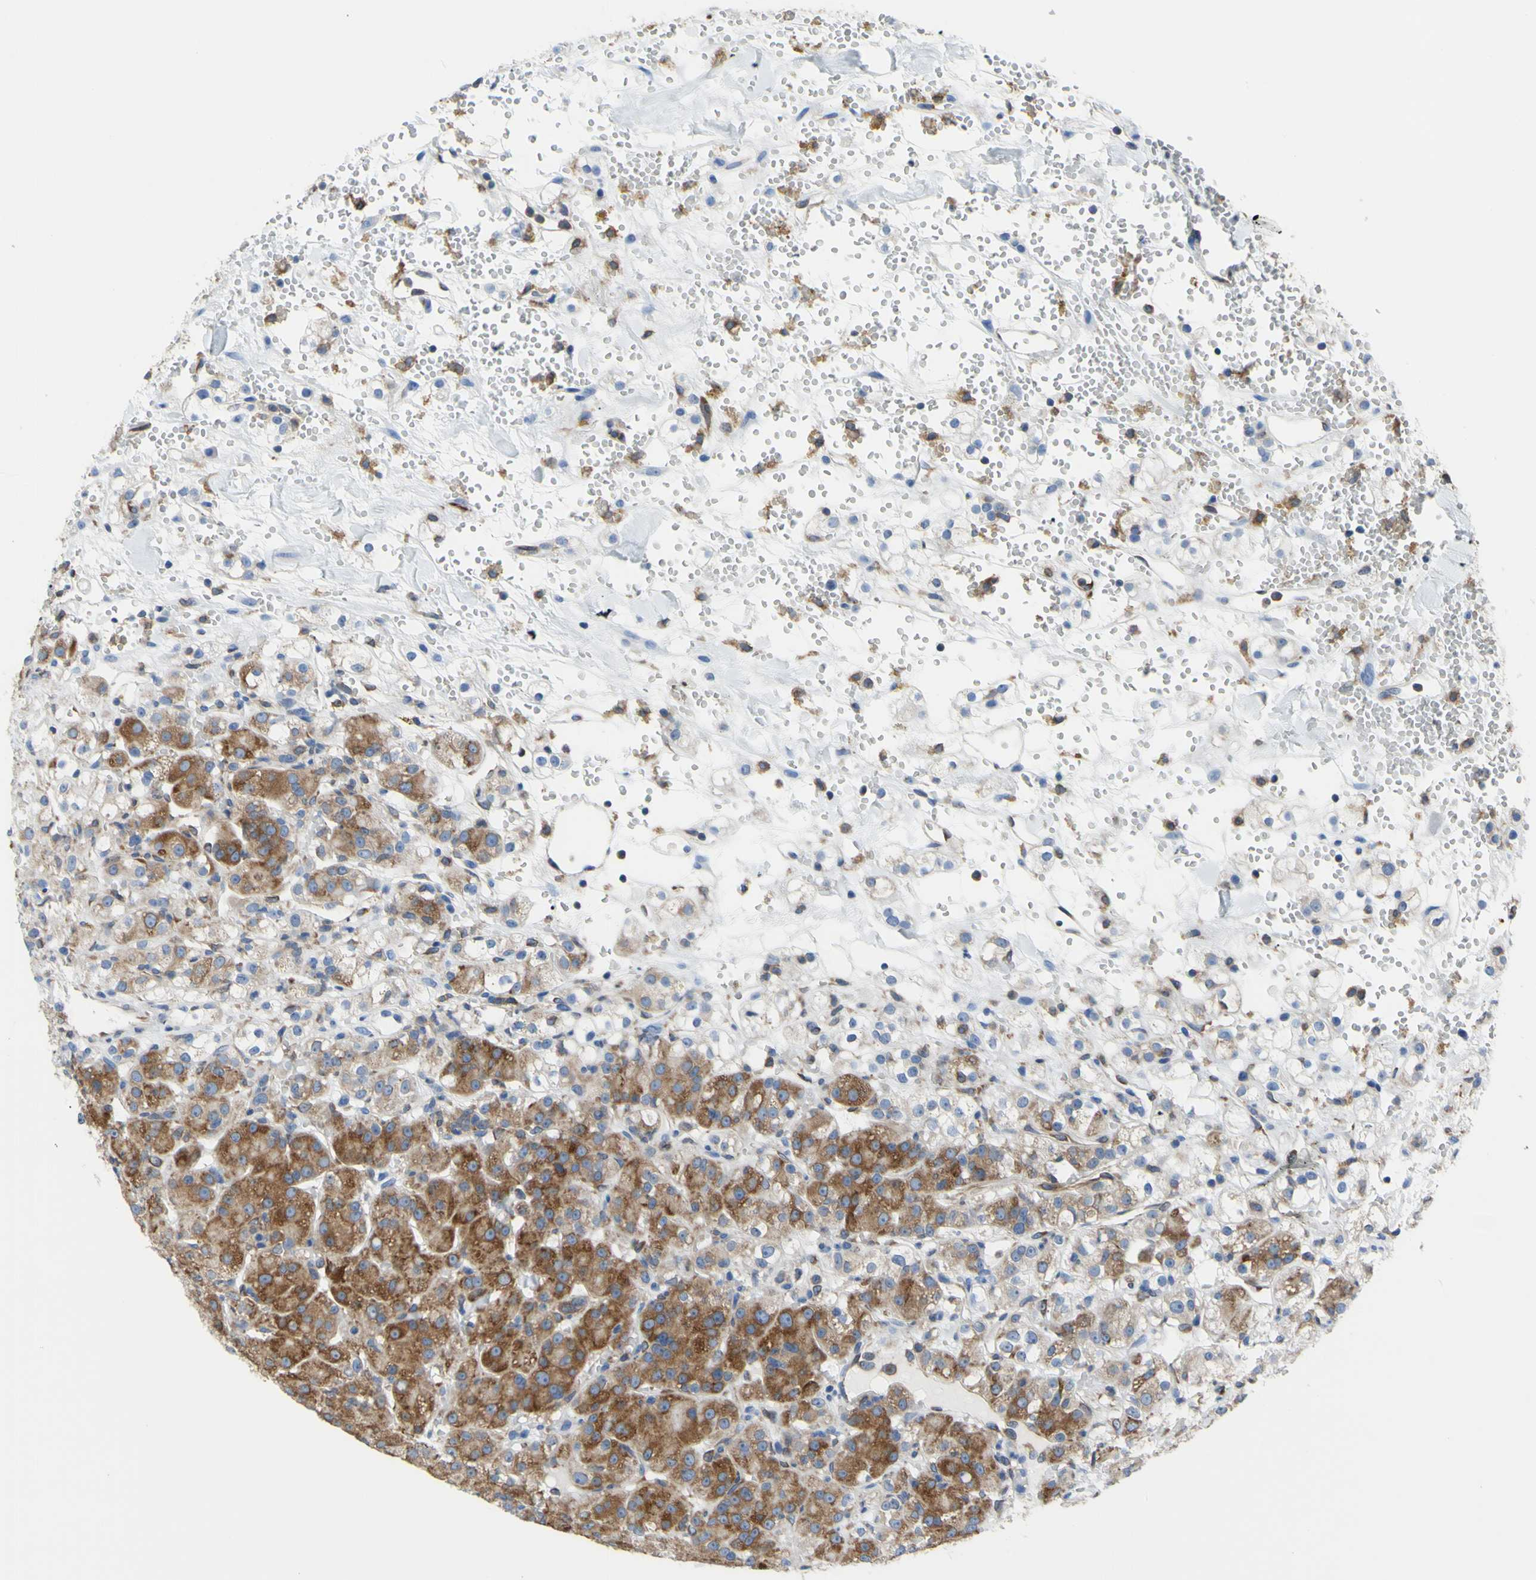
{"staining": {"intensity": "moderate", "quantity": ">75%", "location": "cytoplasmic/membranous"}, "tissue": "renal cancer", "cell_type": "Tumor cells", "image_type": "cancer", "snomed": [{"axis": "morphology", "description": "Adenocarcinoma, NOS"}, {"axis": "topography", "description": "Kidney"}], "caption": "Immunohistochemistry (IHC) of human renal cancer shows medium levels of moderate cytoplasmic/membranous staining in about >75% of tumor cells. The protein of interest is shown in brown color, while the nuclei are stained blue.", "gene": "MGST2", "patient": {"sex": "male", "age": 61}}